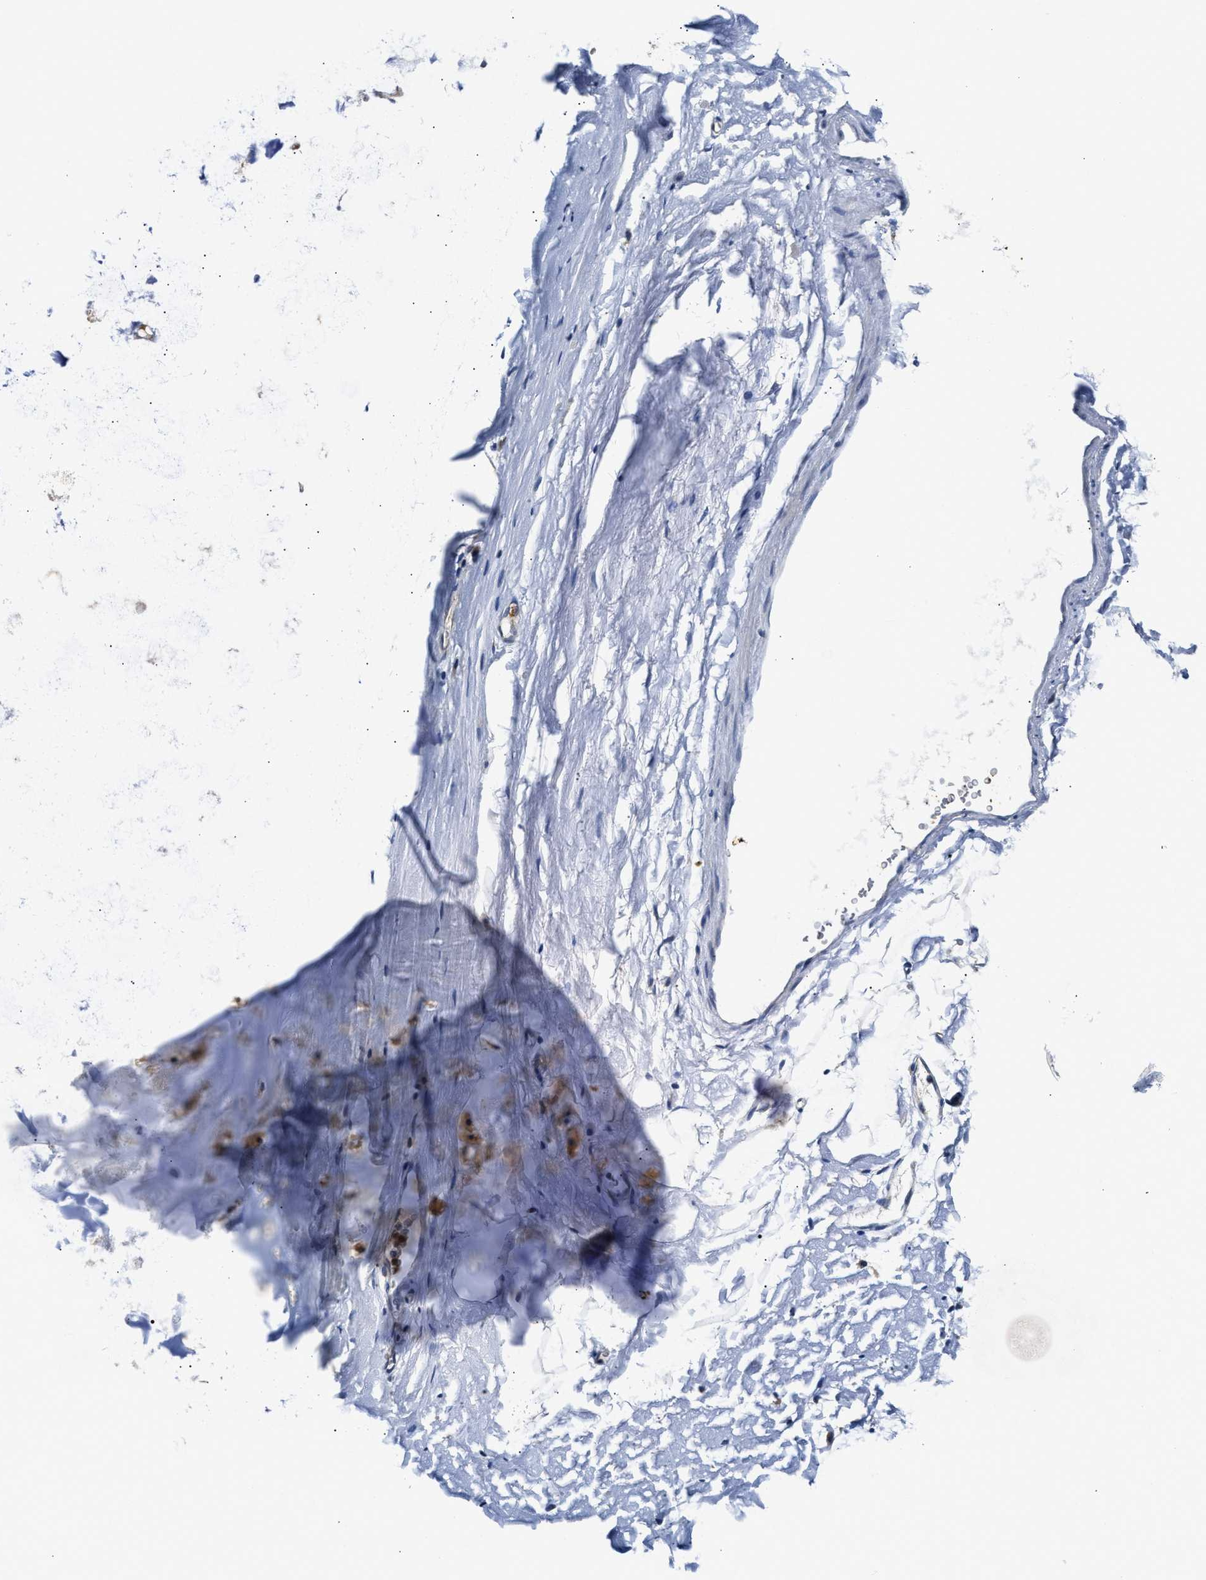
{"staining": {"intensity": "negative", "quantity": "none", "location": "none"}, "tissue": "adipose tissue", "cell_type": "Adipocytes", "image_type": "normal", "snomed": [{"axis": "morphology", "description": "Normal tissue, NOS"}, {"axis": "topography", "description": "Cartilage tissue"}, {"axis": "topography", "description": "Bronchus"}], "caption": "IHC histopathology image of normal adipose tissue stained for a protein (brown), which shows no staining in adipocytes. (Stains: DAB (3,3'-diaminobenzidine) IHC with hematoxylin counter stain, Microscopy: brightfield microscopy at high magnification).", "gene": "FAM185A", "patient": {"sex": "female", "age": 53}}